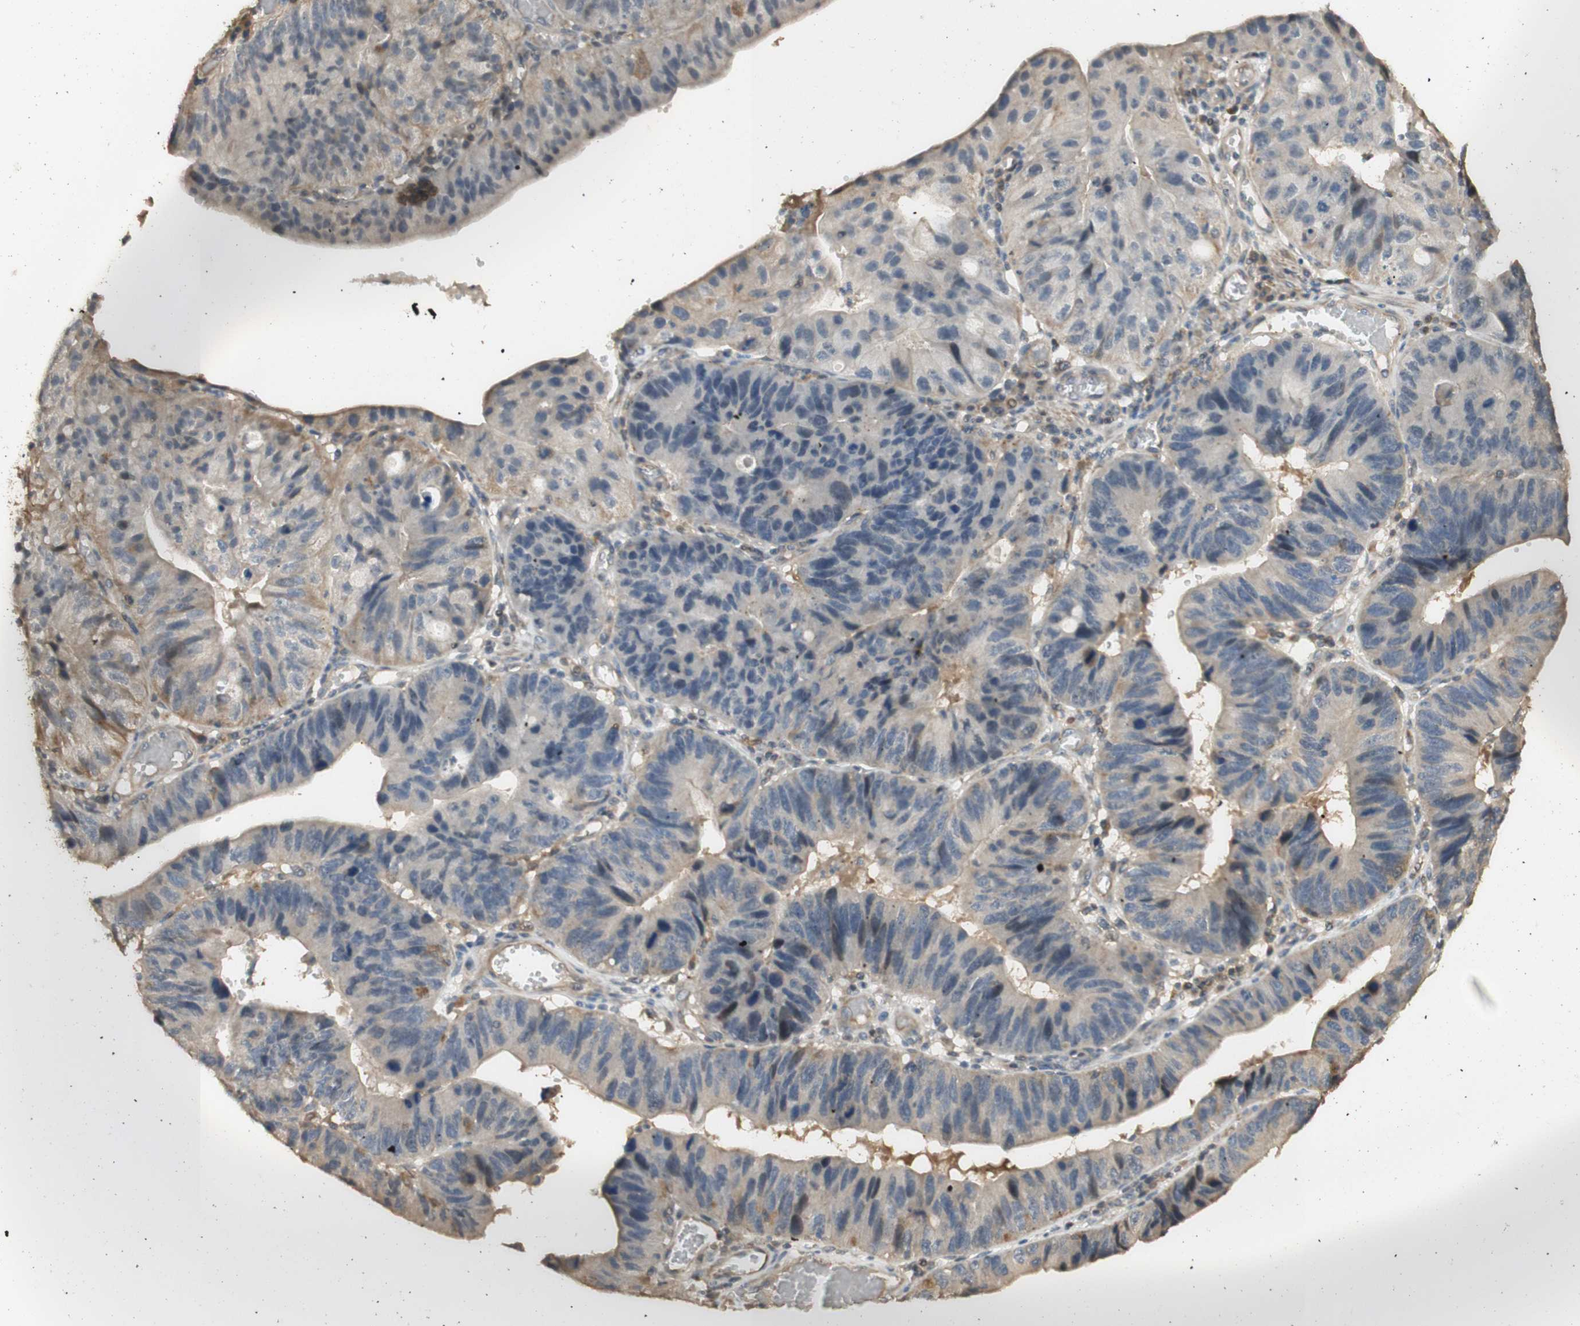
{"staining": {"intensity": "weak", "quantity": "<25%", "location": "cytoplasmic/membranous"}, "tissue": "stomach cancer", "cell_type": "Tumor cells", "image_type": "cancer", "snomed": [{"axis": "morphology", "description": "Adenocarcinoma, NOS"}, {"axis": "topography", "description": "Stomach"}], "caption": "This is an immunohistochemistry histopathology image of human adenocarcinoma (stomach). There is no staining in tumor cells.", "gene": "AGER", "patient": {"sex": "male", "age": 59}}